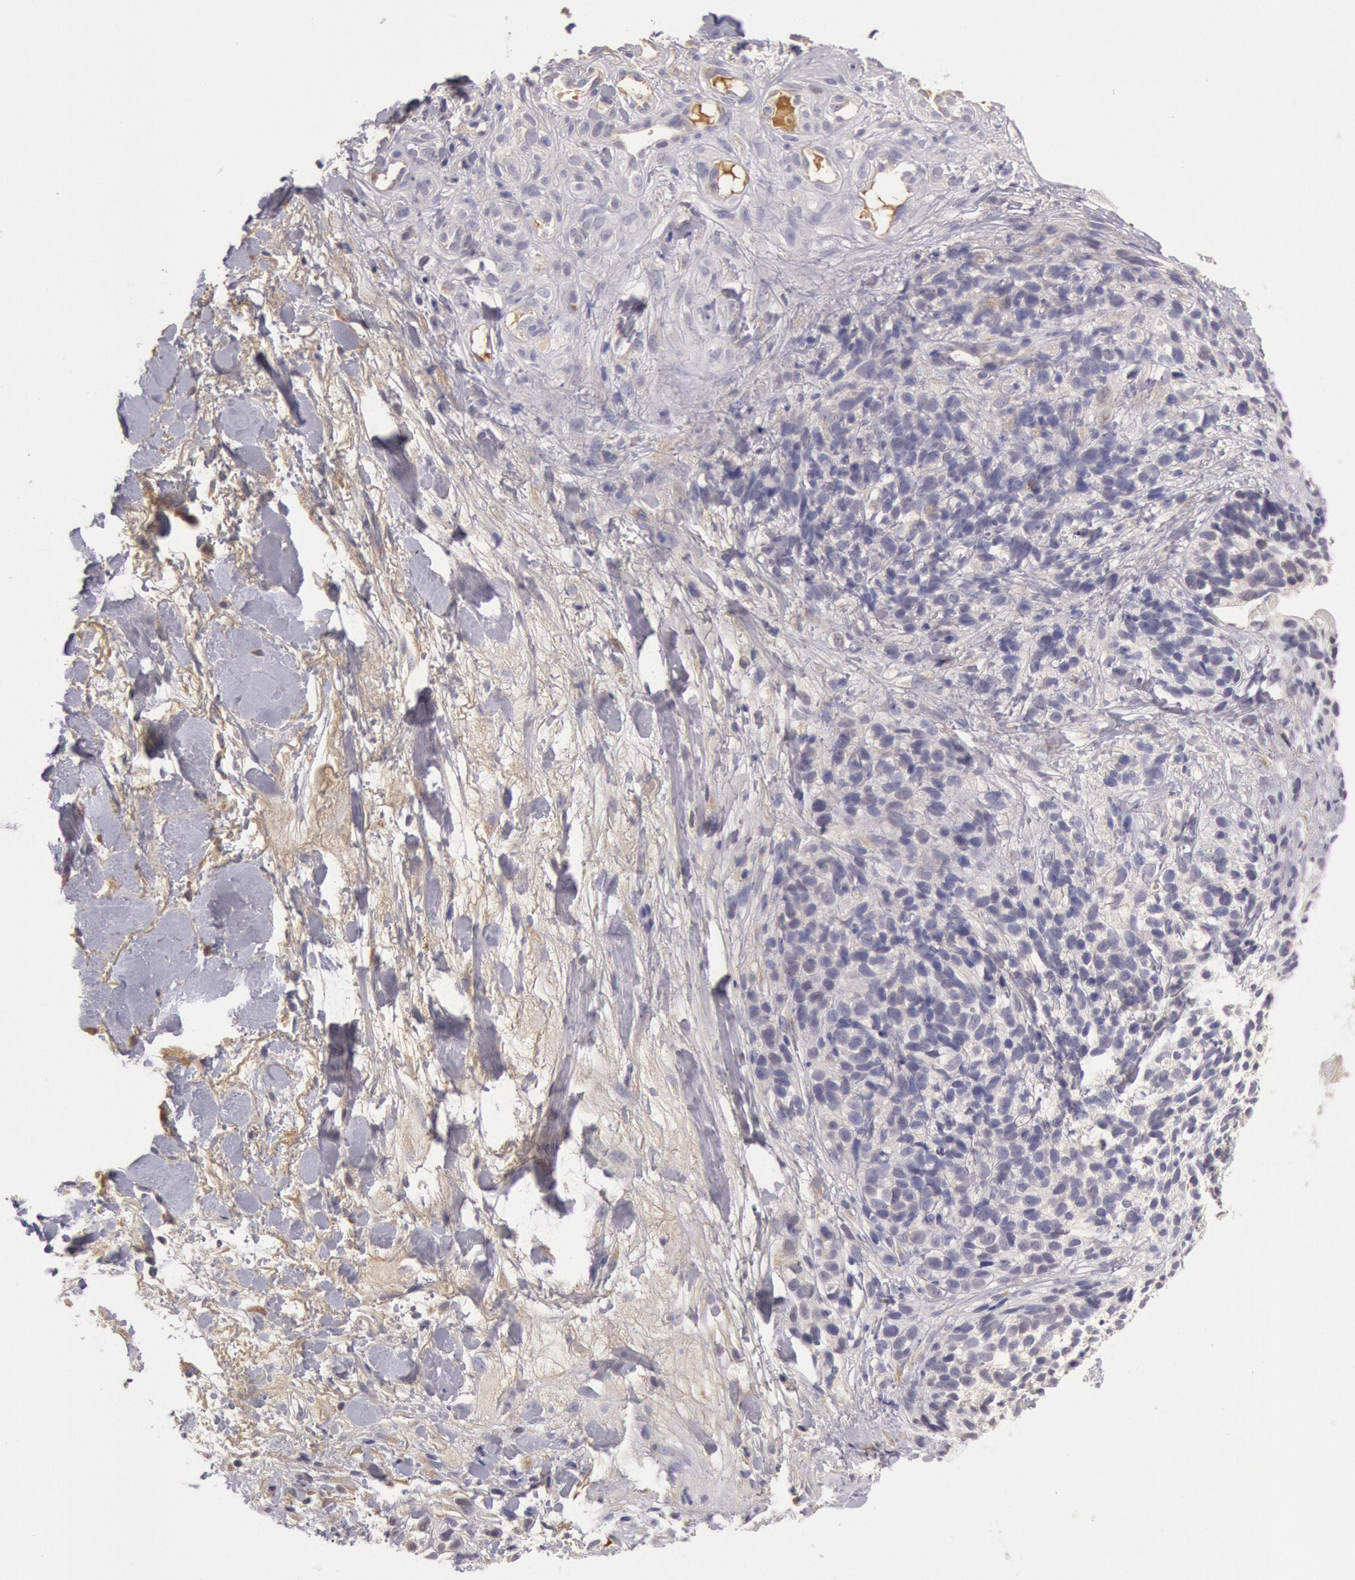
{"staining": {"intensity": "negative", "quantity": "none", "location": "none"}, "tissue": "melanoma", "cell_type": "Tumor cells", "image_type": "cancer", "snomed": [{"axis": "morphology", "description": "Malignant melanoma, NOS"}, {"axis": "topography", "description": "Skin"}], "caption": "The image displays no significant staining in tumor cells of malignant melanoma.", "gene": "C1R", "patient": {"sex": "female", "age": 85}}